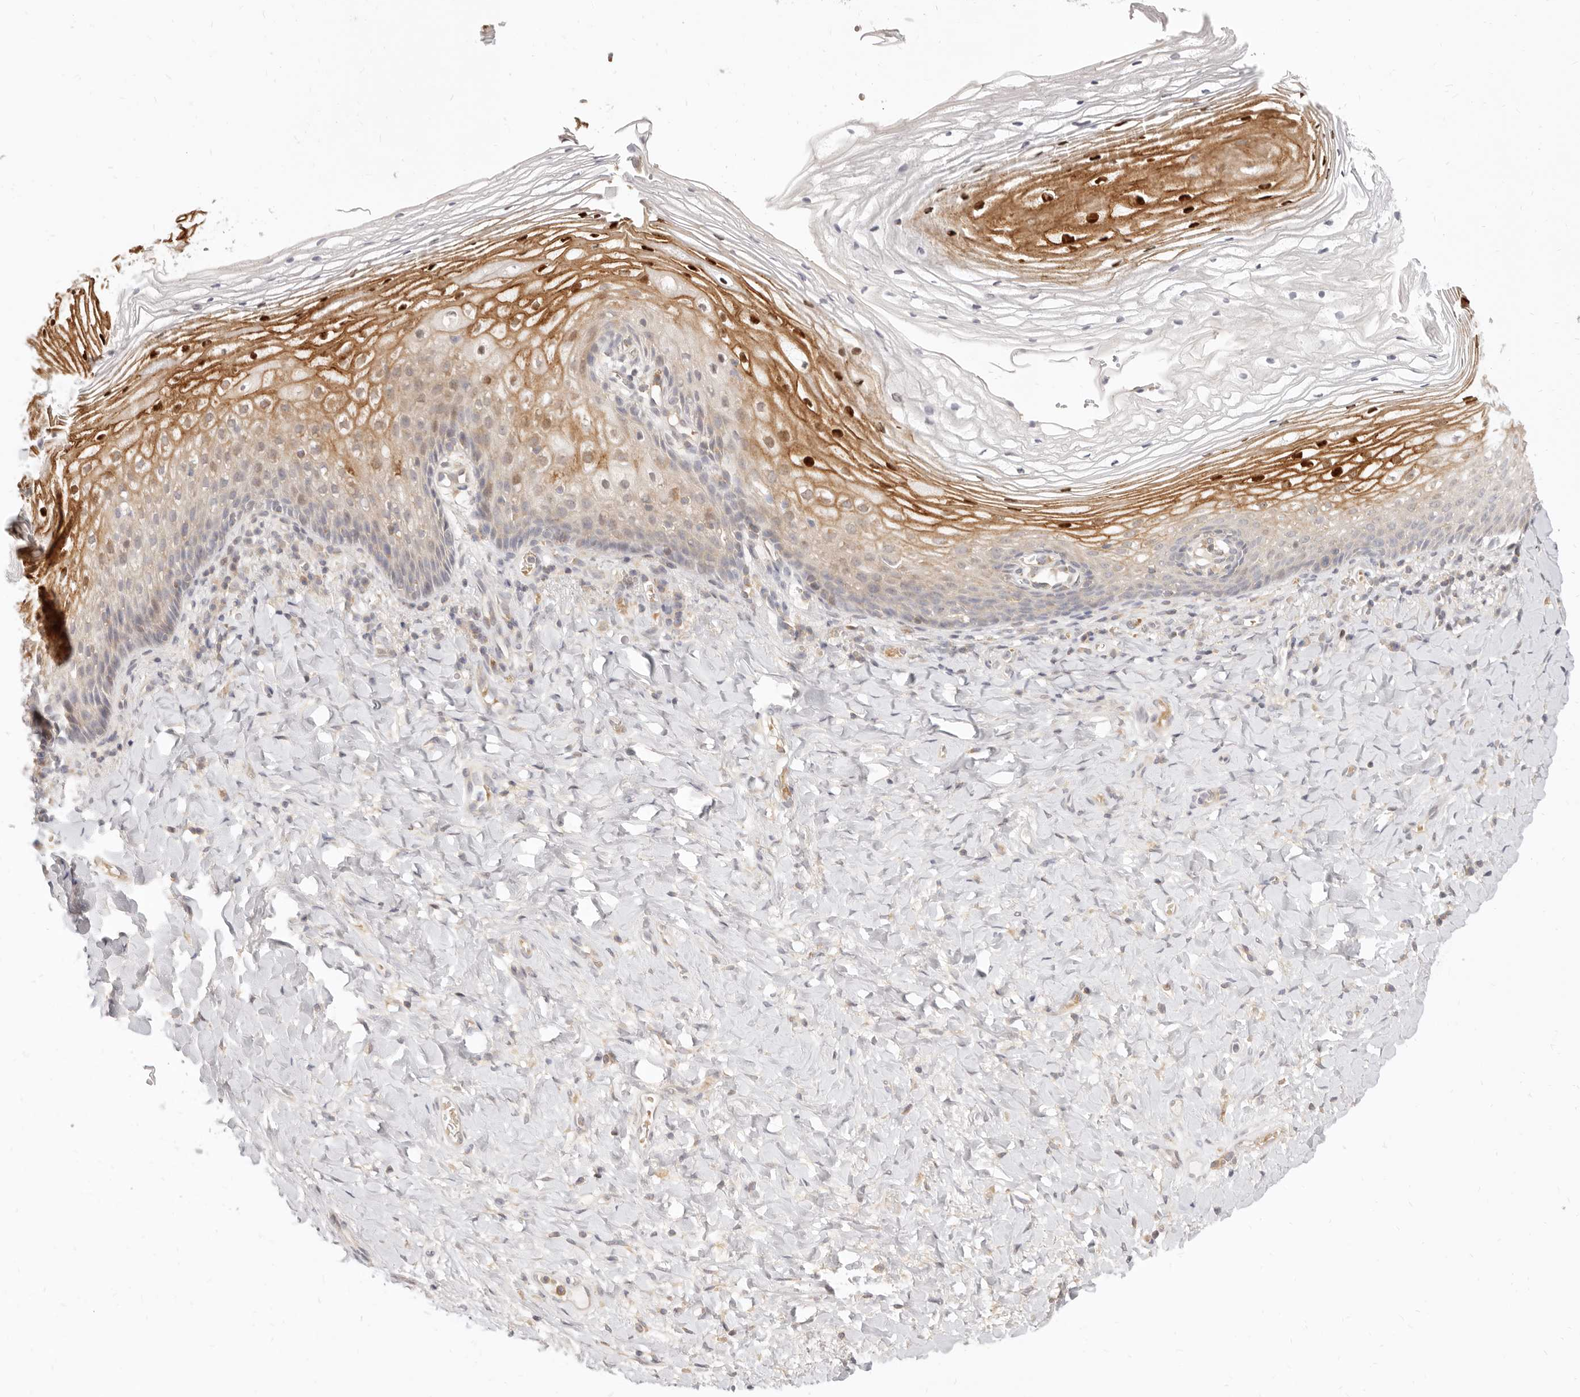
{"staining": {"intensity": "strong", "quantity": "25%-75%", "location": "cytoplasmic/membranous,nuclear"}, "tissue": "vagina", "cell_type": "Squamous epithelial cells", "image_type": "normal", "snomed": [{"axis": "morphology", "description": "Normal tissue, NOS"}, {"axis": "topography", "description": "Vagina"}], "caption": "Immunohistochemistry (IHC) of normal vagina reveals high levels of strong cytoplasmic/membranous,nuclear staining in approximately 25%-75% of squamous epithelial cells.", "gene": "LTB4R2", "patient": {"sex": "female", "age": 60}}